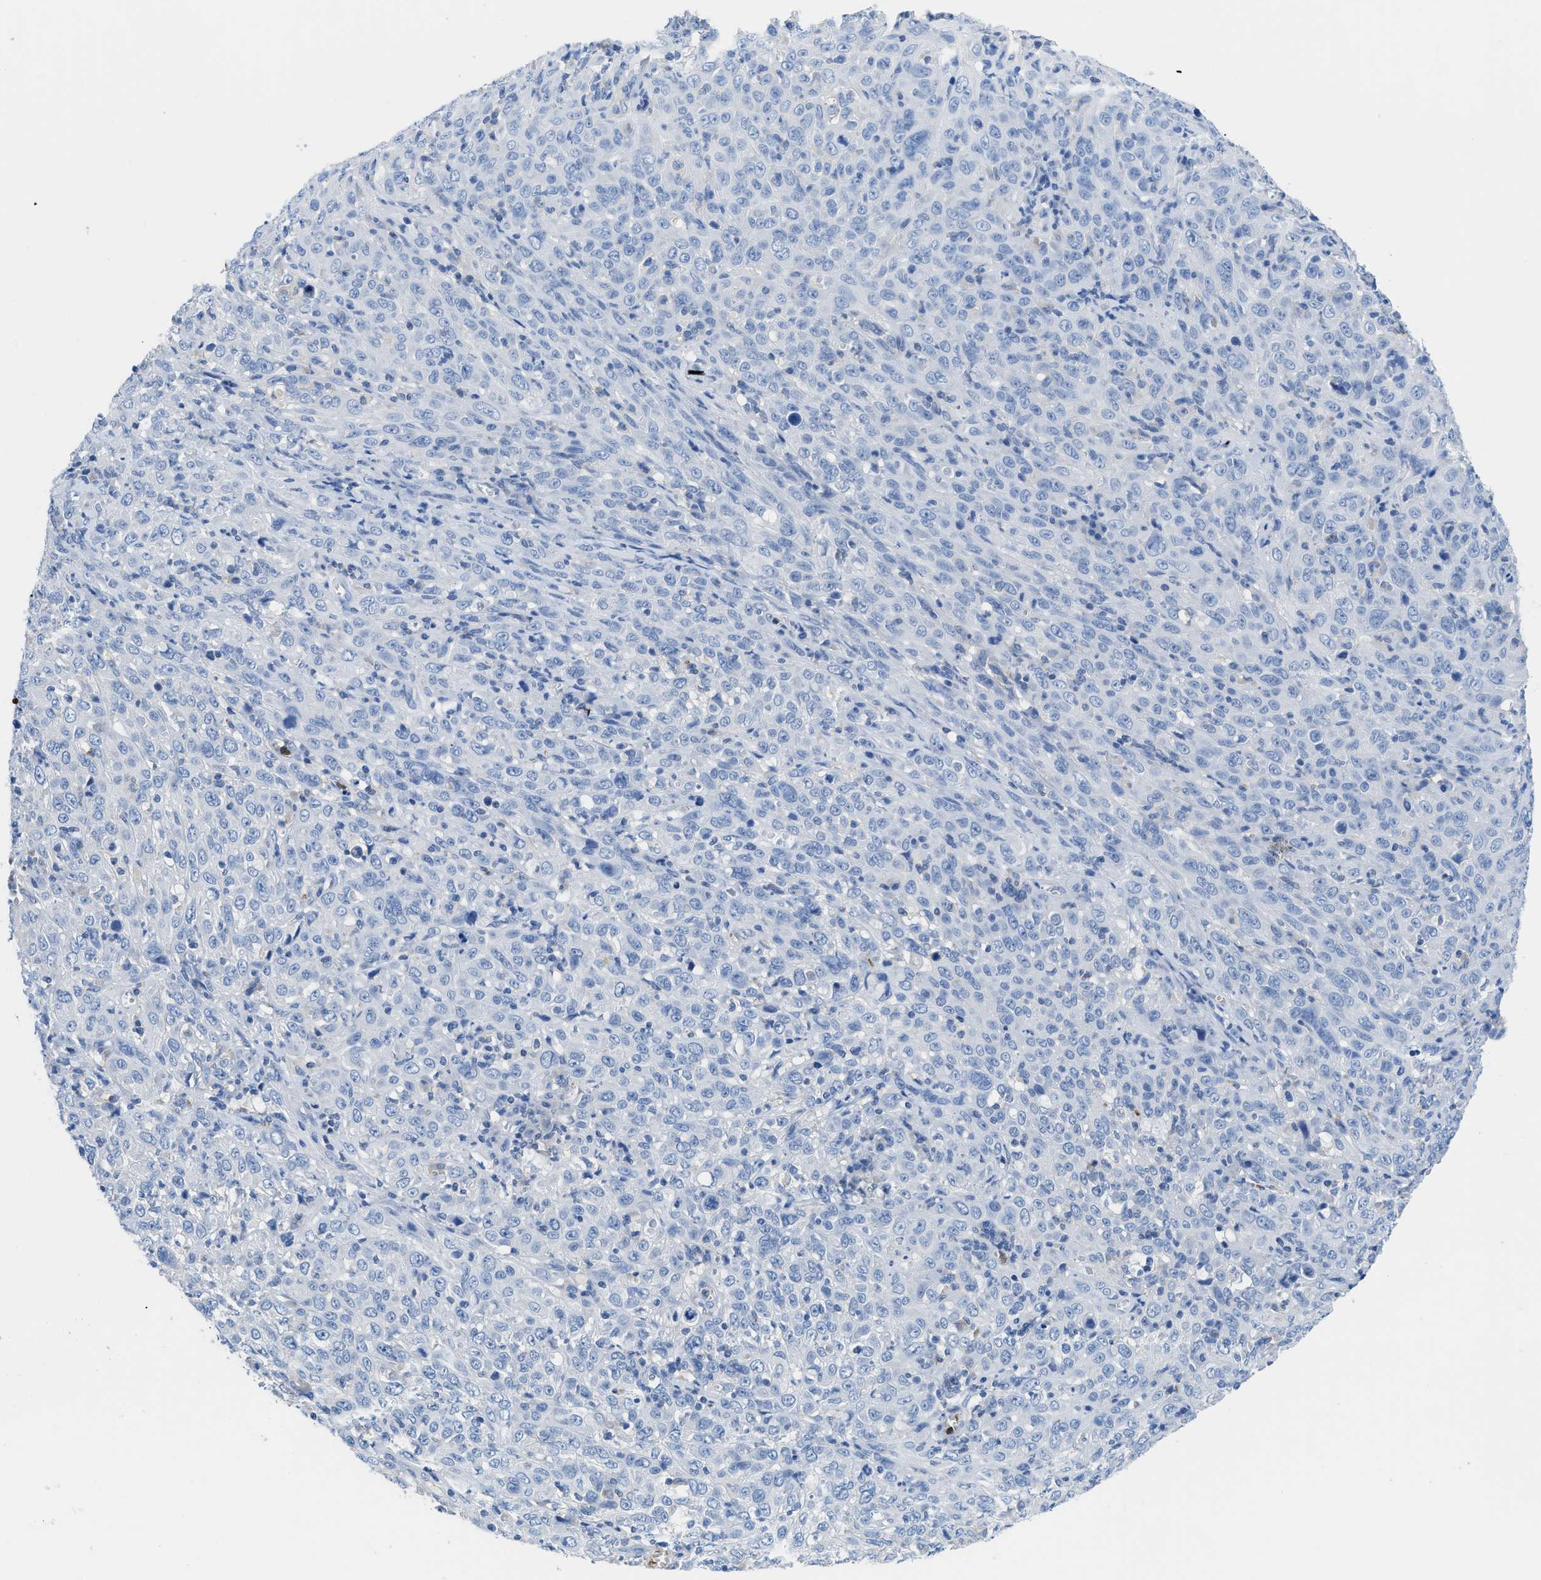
{"staining": {"intensity": "negative", "quantity": "none", "location": "none"}, "tissue": "cervical cancer", "cell_type": "Tumor cells", "image_type": "cancer", "snomed": [{"axis": "morphology", "description": "Squamous cell carcinoma, NOS"}, {"axis": "topography", "description": "Cervix"}], "caption": "A photomicrograph of human cervical squamous cell carcinoma is negative for staining in tumor cells.", "gene": "NEB", "patient": {"sex": "female", "age": 46}}